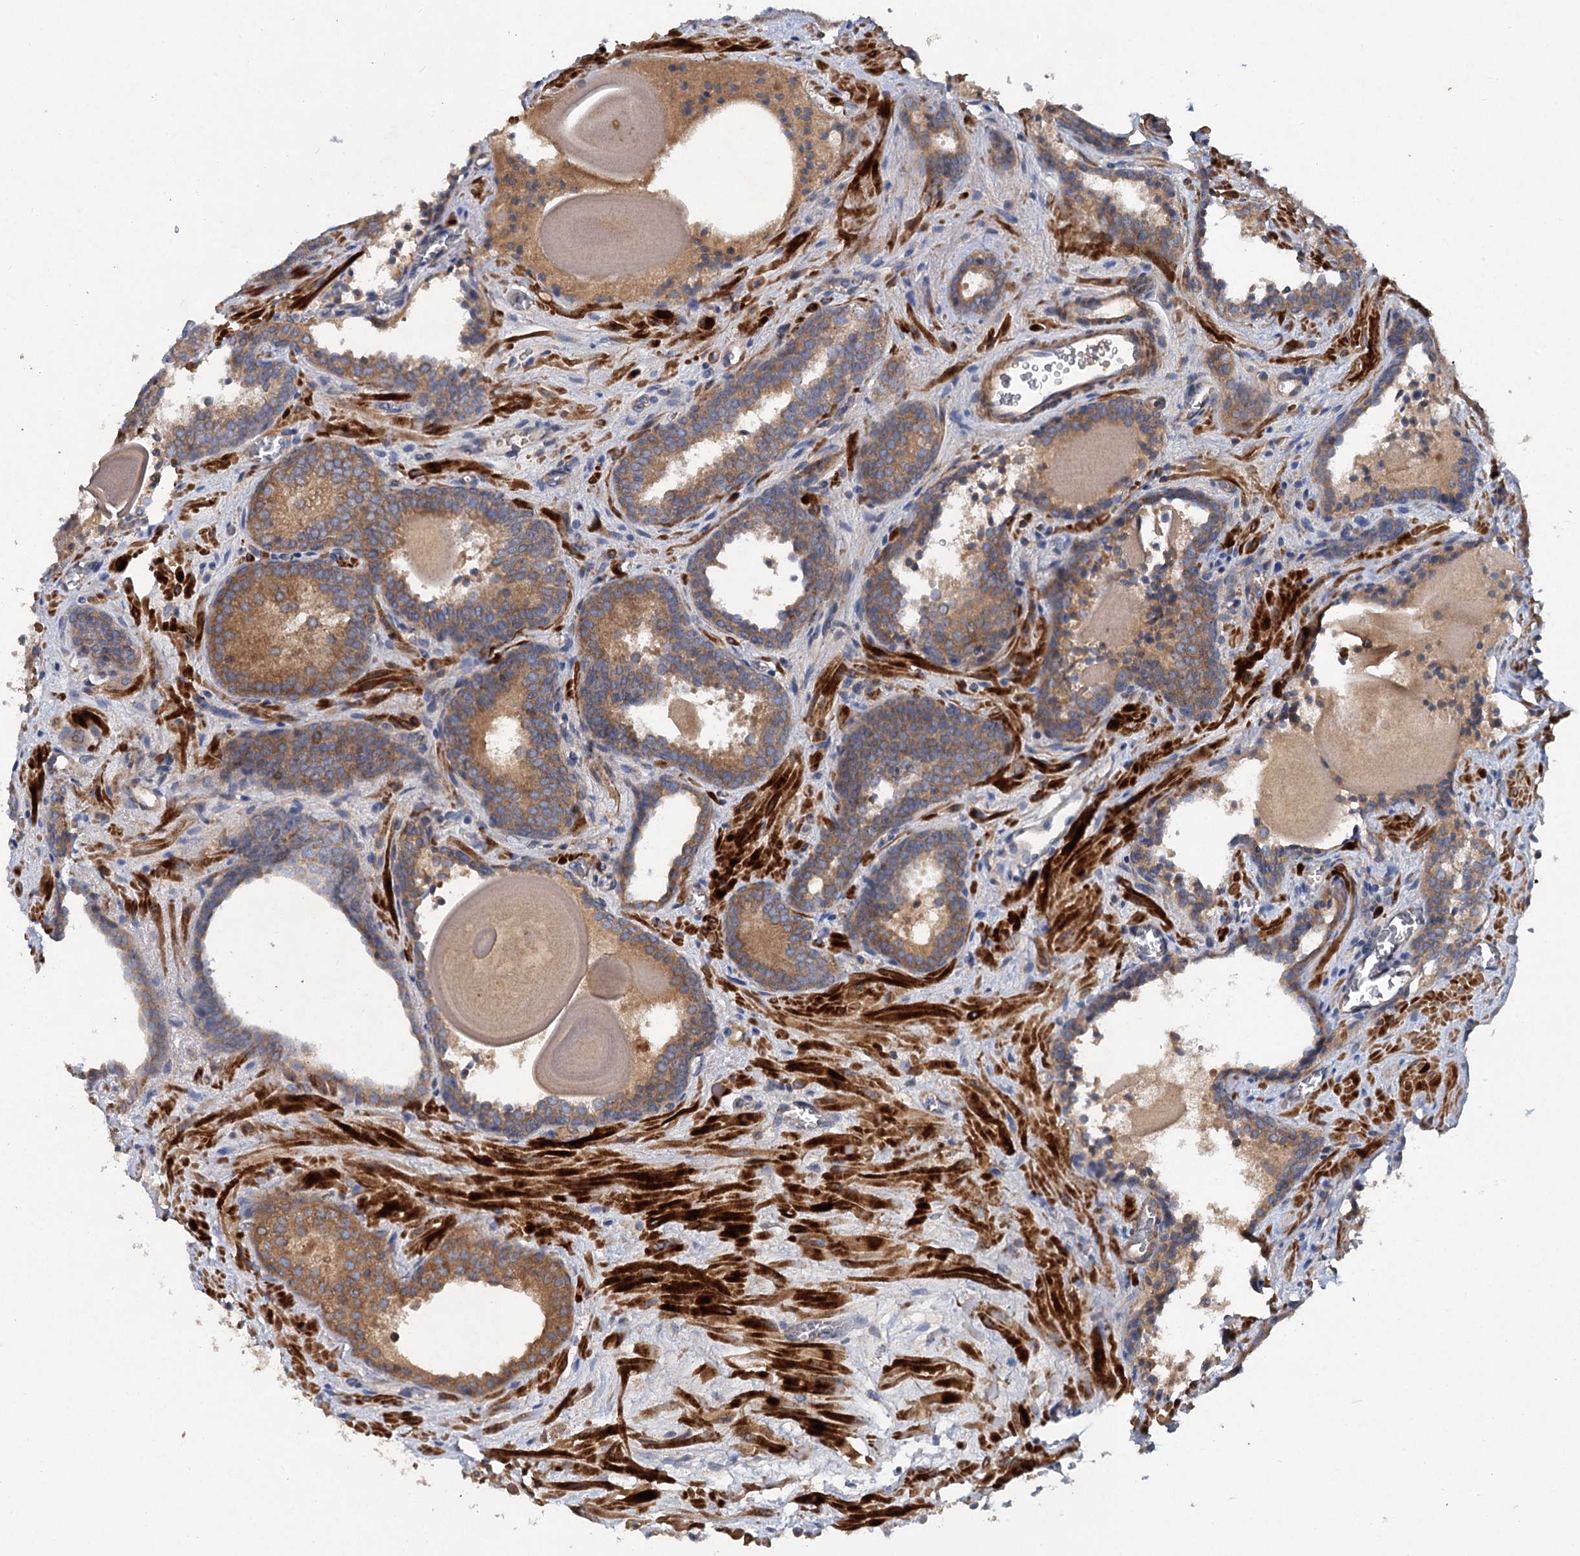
{"staining": {"intensity": "moderate", "quantity": ">75%", "location": "cytoplasmic/membranous"}, "tissue": "prostate cancer", "cell_type": "Tumor cells", "image_type": "cancer", "snomed": [{"axis": "morphology", "description": "Adenocarcinoma, High grade"}, {"axis": "topography", "description": "Prostate"}], "caption": "Human prostate cancer (high-grade adenocarcinoma) stained with a protein marker displays moderate staining in tumor cells.", "gene": "ALKBH7", "patient": {"sex": "male", "age": 66}}